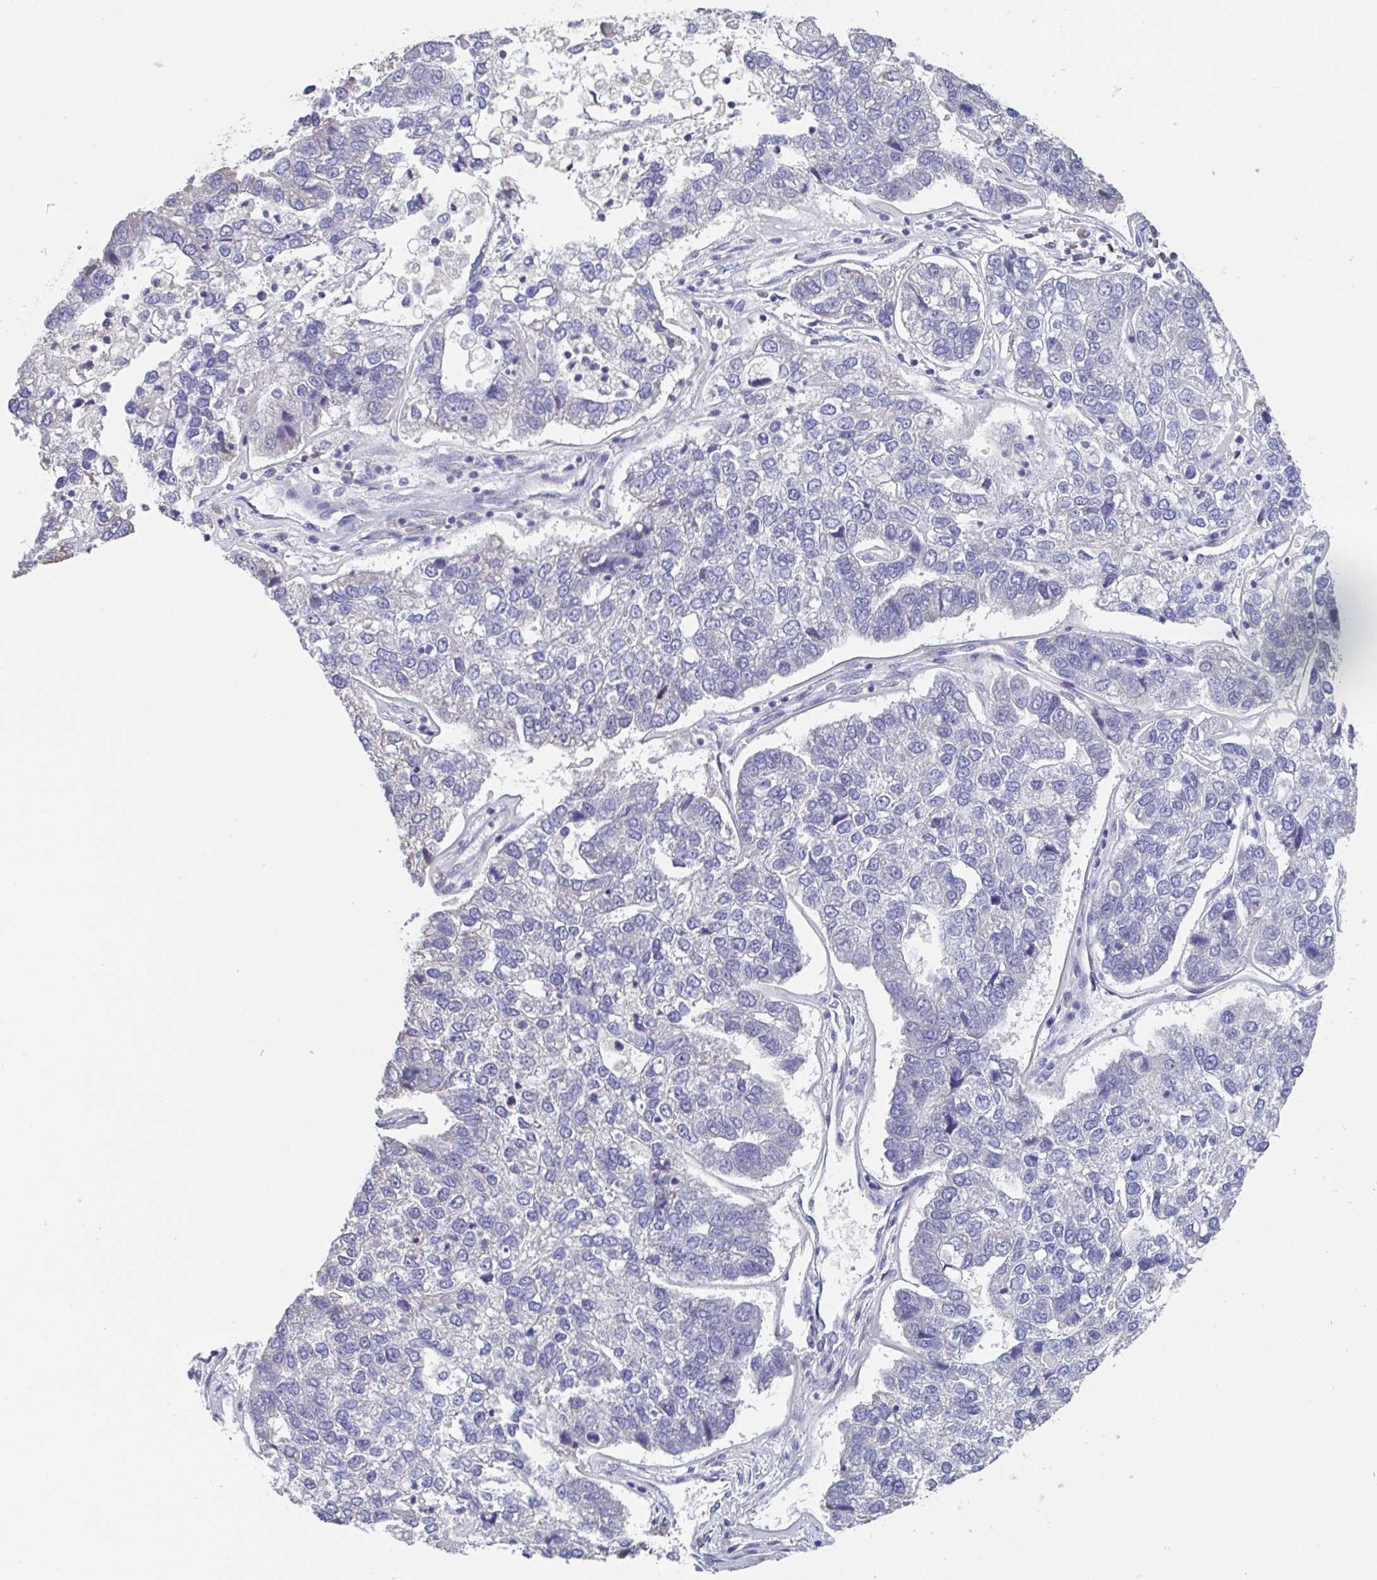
{"staining": {"intensity": "negative", "quantity": "none", "location": "none"}, "tissue": "pancreatic cancer", "cell_type": "Tumor cells", "image_type": "cancer", "snomed": [{"axis": "morphology", "description": "Adenocarcinoma, NOS"}, {"axis": "topography", "description": "Pancreas"}], "caption": "Tumor cells are negative for protein expression in human pancreatic adenocarcinoma. Brightfield microscopy of IHC stained with DAB (3,3'-diaminobenzidine) (brown) and hematoxylin (blue), captured at high magnification.", "gene": "LRRC58", "patient": {"sex": "female", "age": 61}}